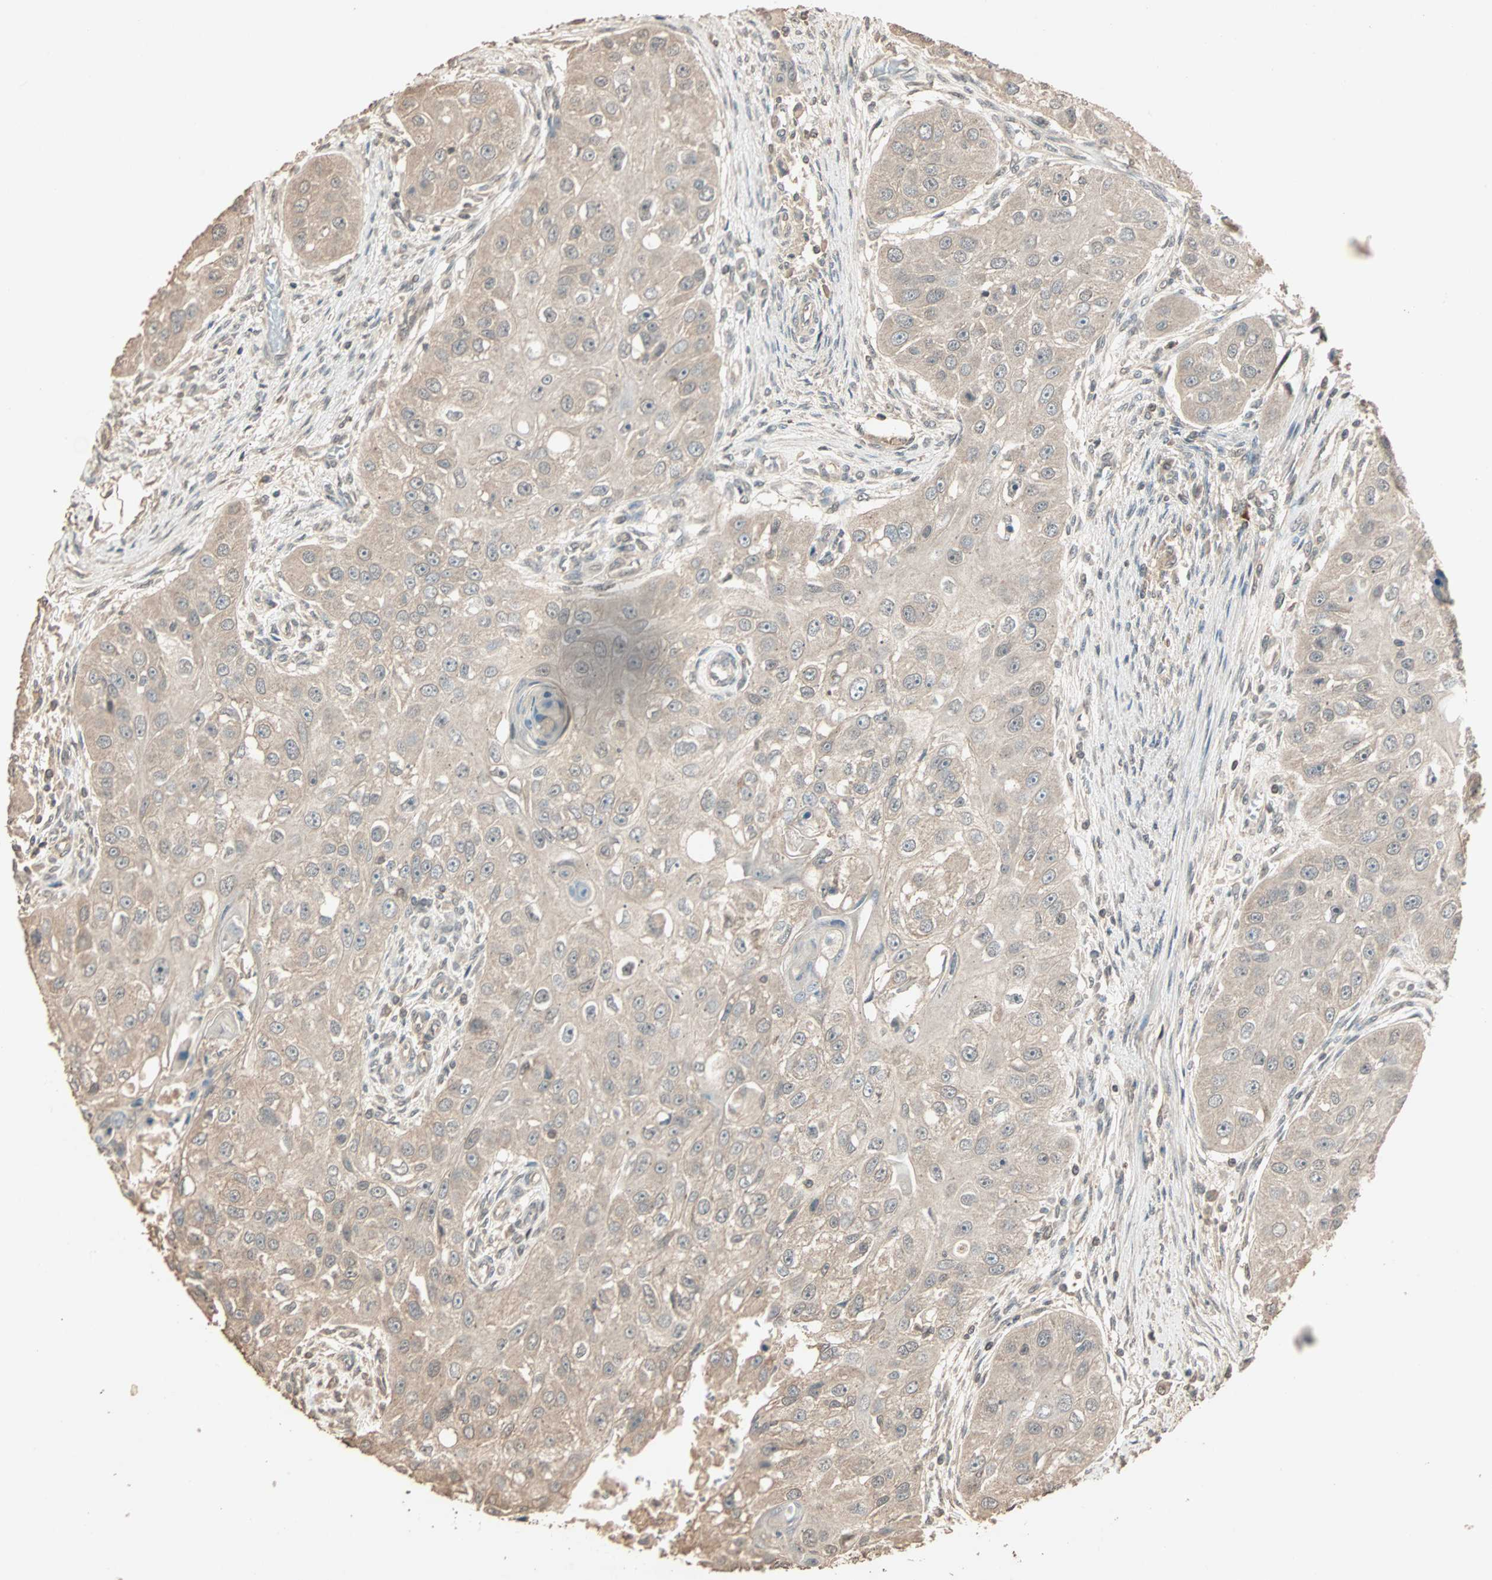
{"staining": {"intensity": "weak", "quantity": ">75%", "location": "cytoplasmic/membranous,nuclear"}, "tissue": "head and neck cancer", "cell_type": "Tumor cells", "image_type": "cancer", "snomed": [{"axis": "morphology", "description": "Normal tissue, NOS"}, {"axis": "morphology", "description": "Squamous cell carcinoma, NOS"}, {"axis": "topography", "description": "Skeletal muscle"}, {"axis": "topography", "description": "Head-Neck"}], "caption": "Head and neck cancer (squamous cell carcinoma) stained with DAB immunohistochemistry (IHC) reveals low levels of weak cytoplasmic/membranous and nuclear expression in about >75% of tumor cells.", "gene": "ZBTB33", "patient": {"sex": "male", "age": 51}}